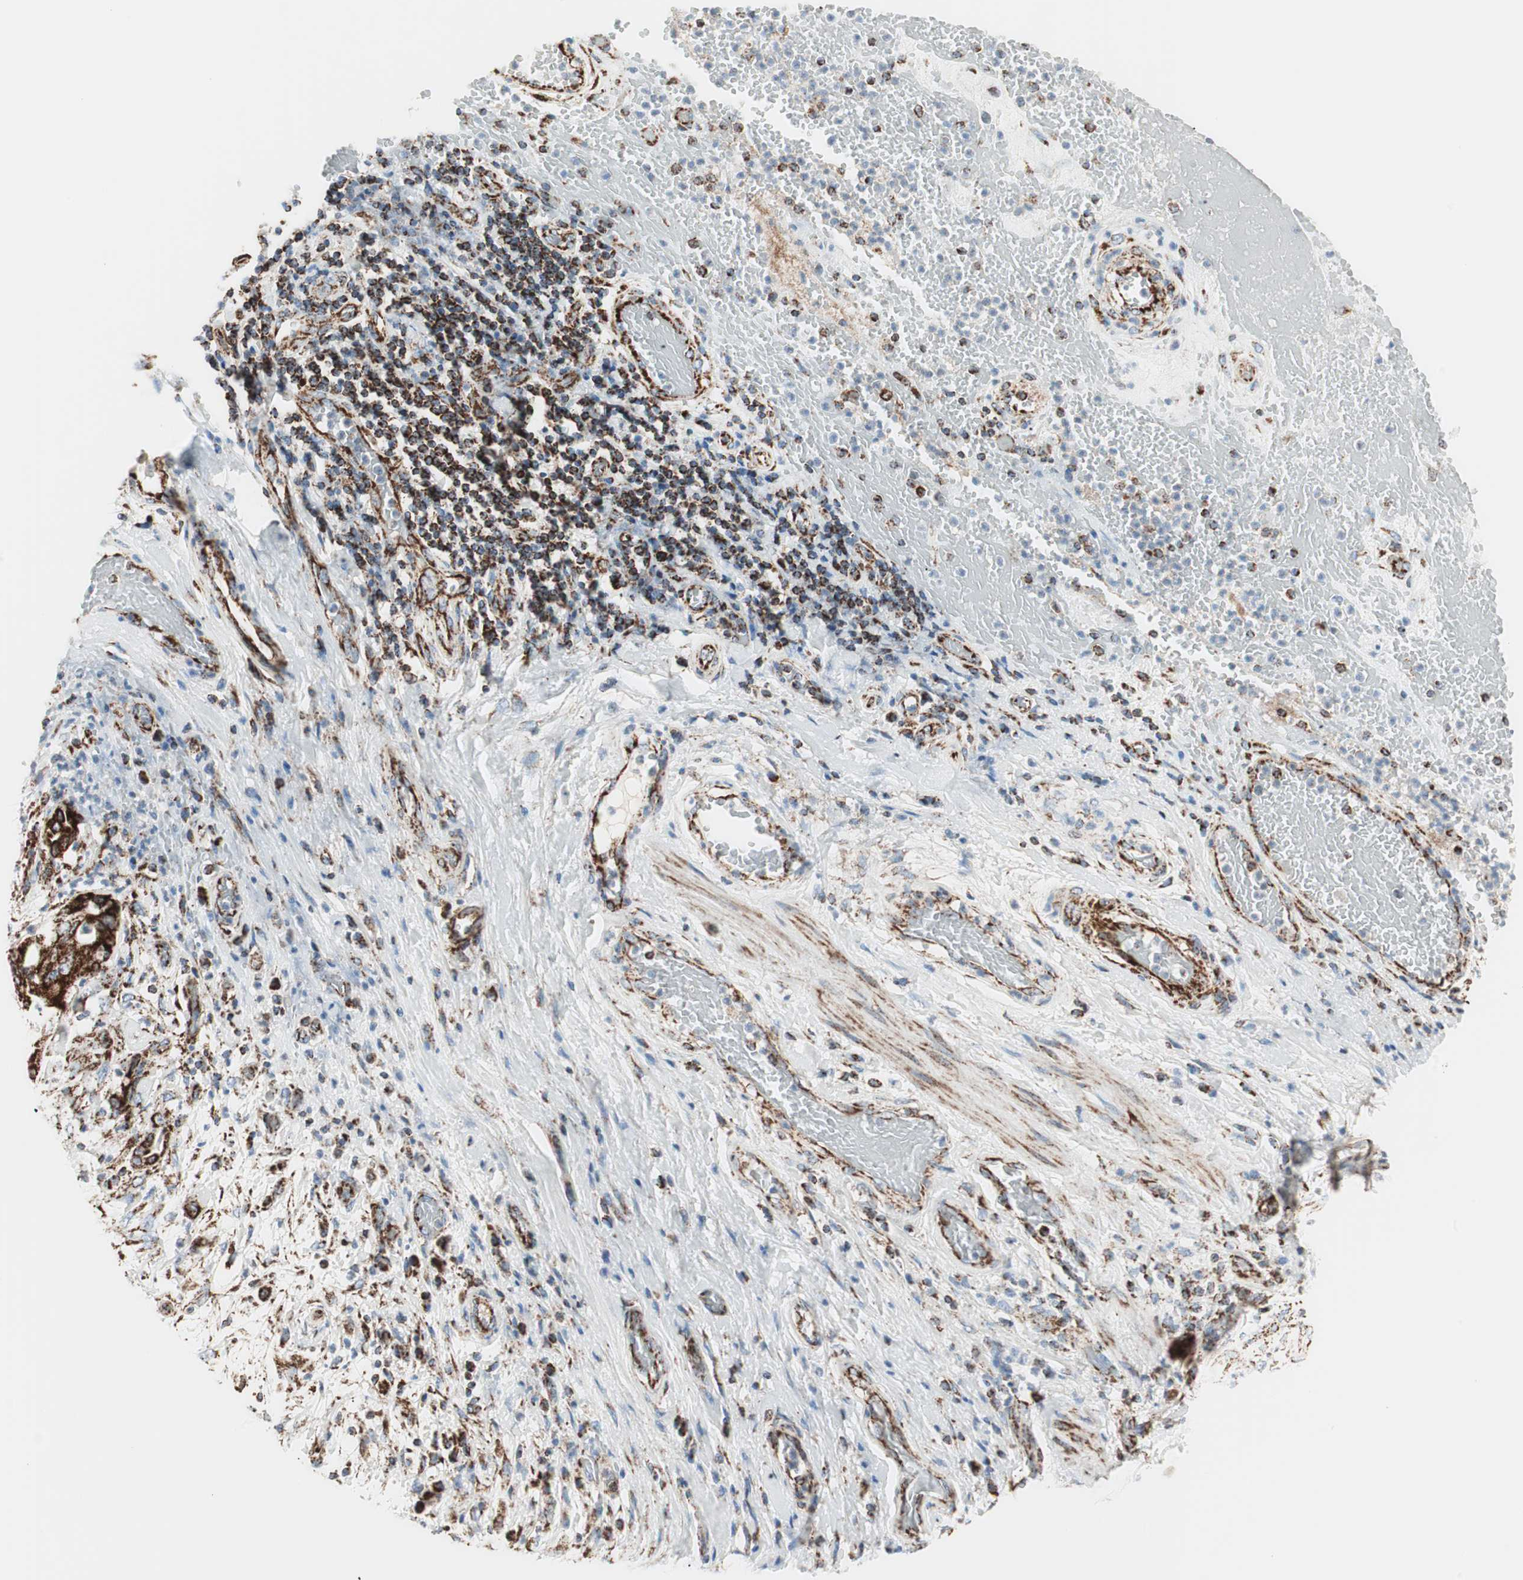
{"staining": {"intensity": "strong", "quantity": ">75%", "location": "cytoplasmic/membranous"}, "tissue": "stomach cancer", "cell_type": "Tumor cells", "image_type": "cancer", "snomed": [{"axis": "morphology", "description": "Adenocarcinoma, NOS"}, {"axis": "topography", "description": "Stomach"}], "caption": "Protein expression analysis of human stomach adenocarcinoma reveals strong cytoplasmic/membranous positivity in about >75% of tumor cells.", "gene": "TOMM20", "patient": {"sex": "female", "age": 73}}